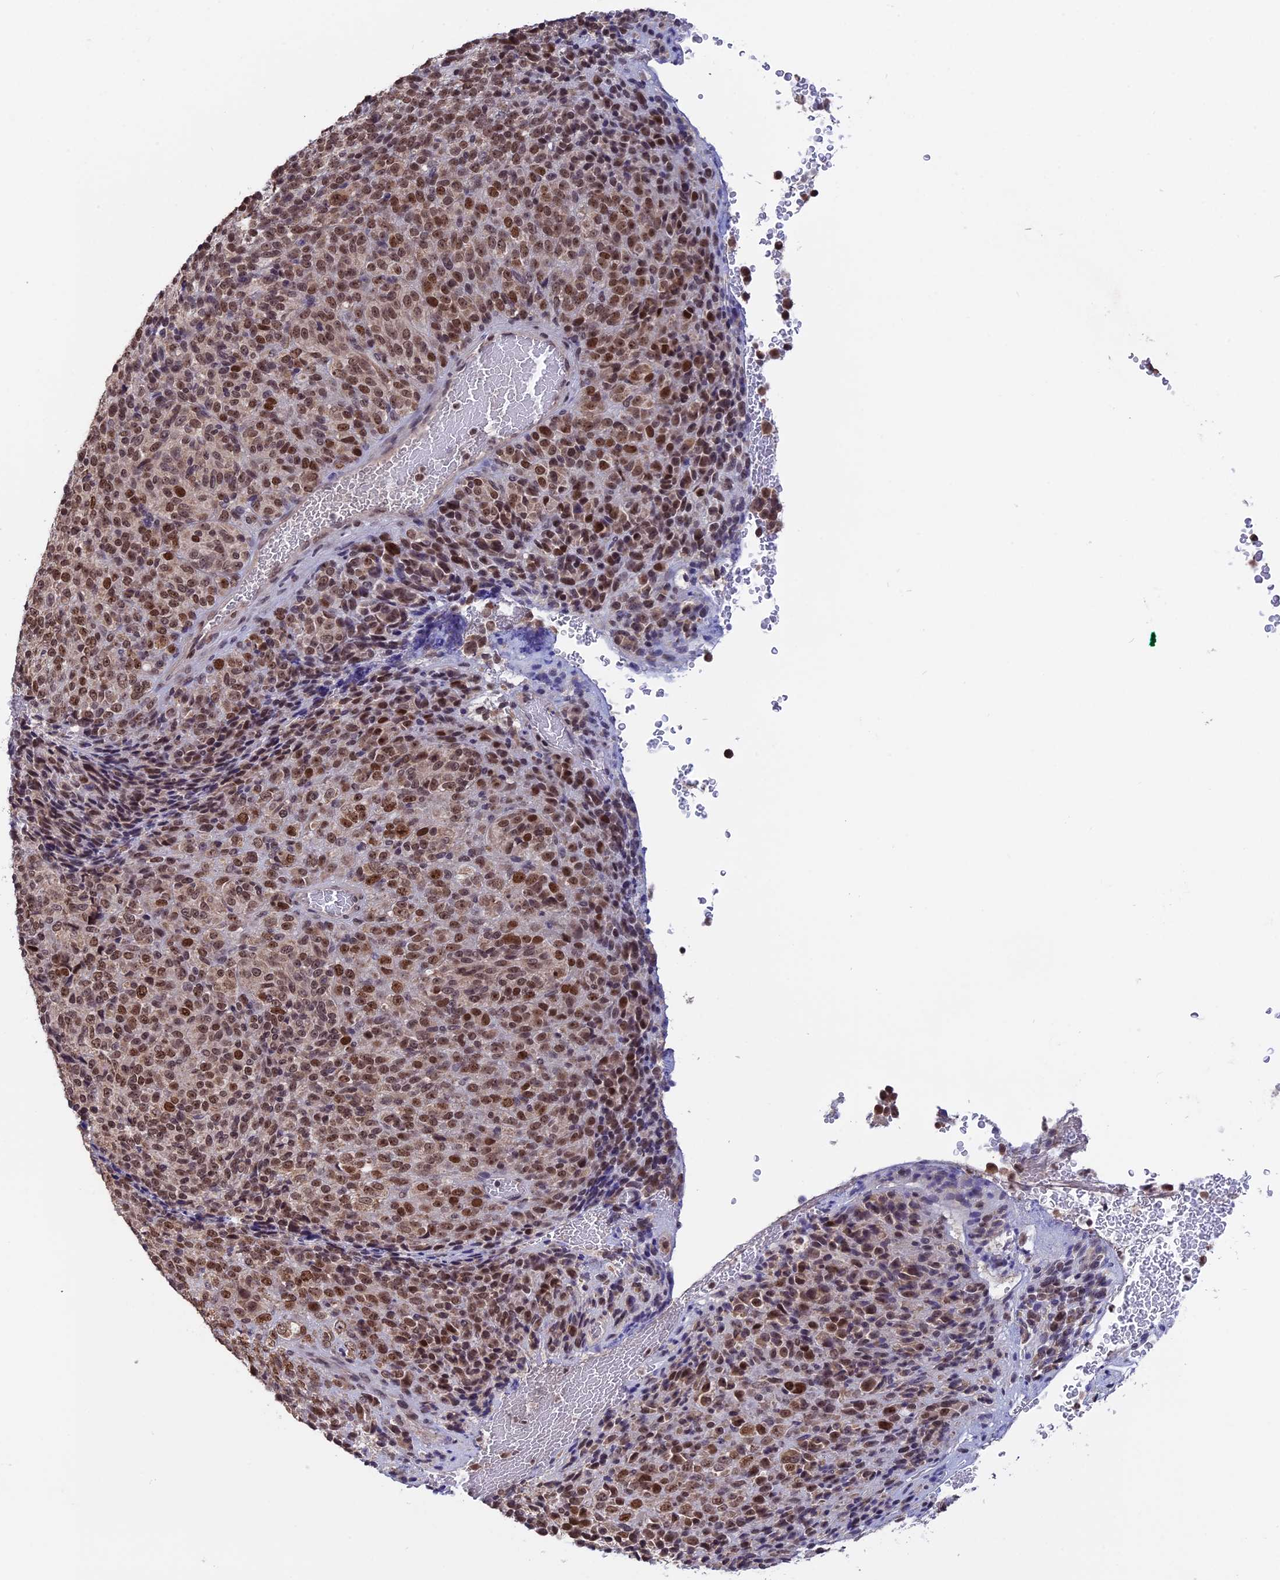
{"staining": {"intensity": "moderate", "quantity": ">75%", "location": "nuclear"}, "tissue": "melanoma", "cell_type": "Tumor cells", "image_type": "cancer", "snomed": [{"axis": "morphology", "description": "Malignant melanoma, Metastatic site"}, {"axis": "topography", "description": "Brain"}], "caption": "This is a histology image of IHC staining of melanoma, which shows moderate staining in the nuclear of tumor cells.", "gene": "RFC5", "patient": {"sex": "female", "age": 56}}